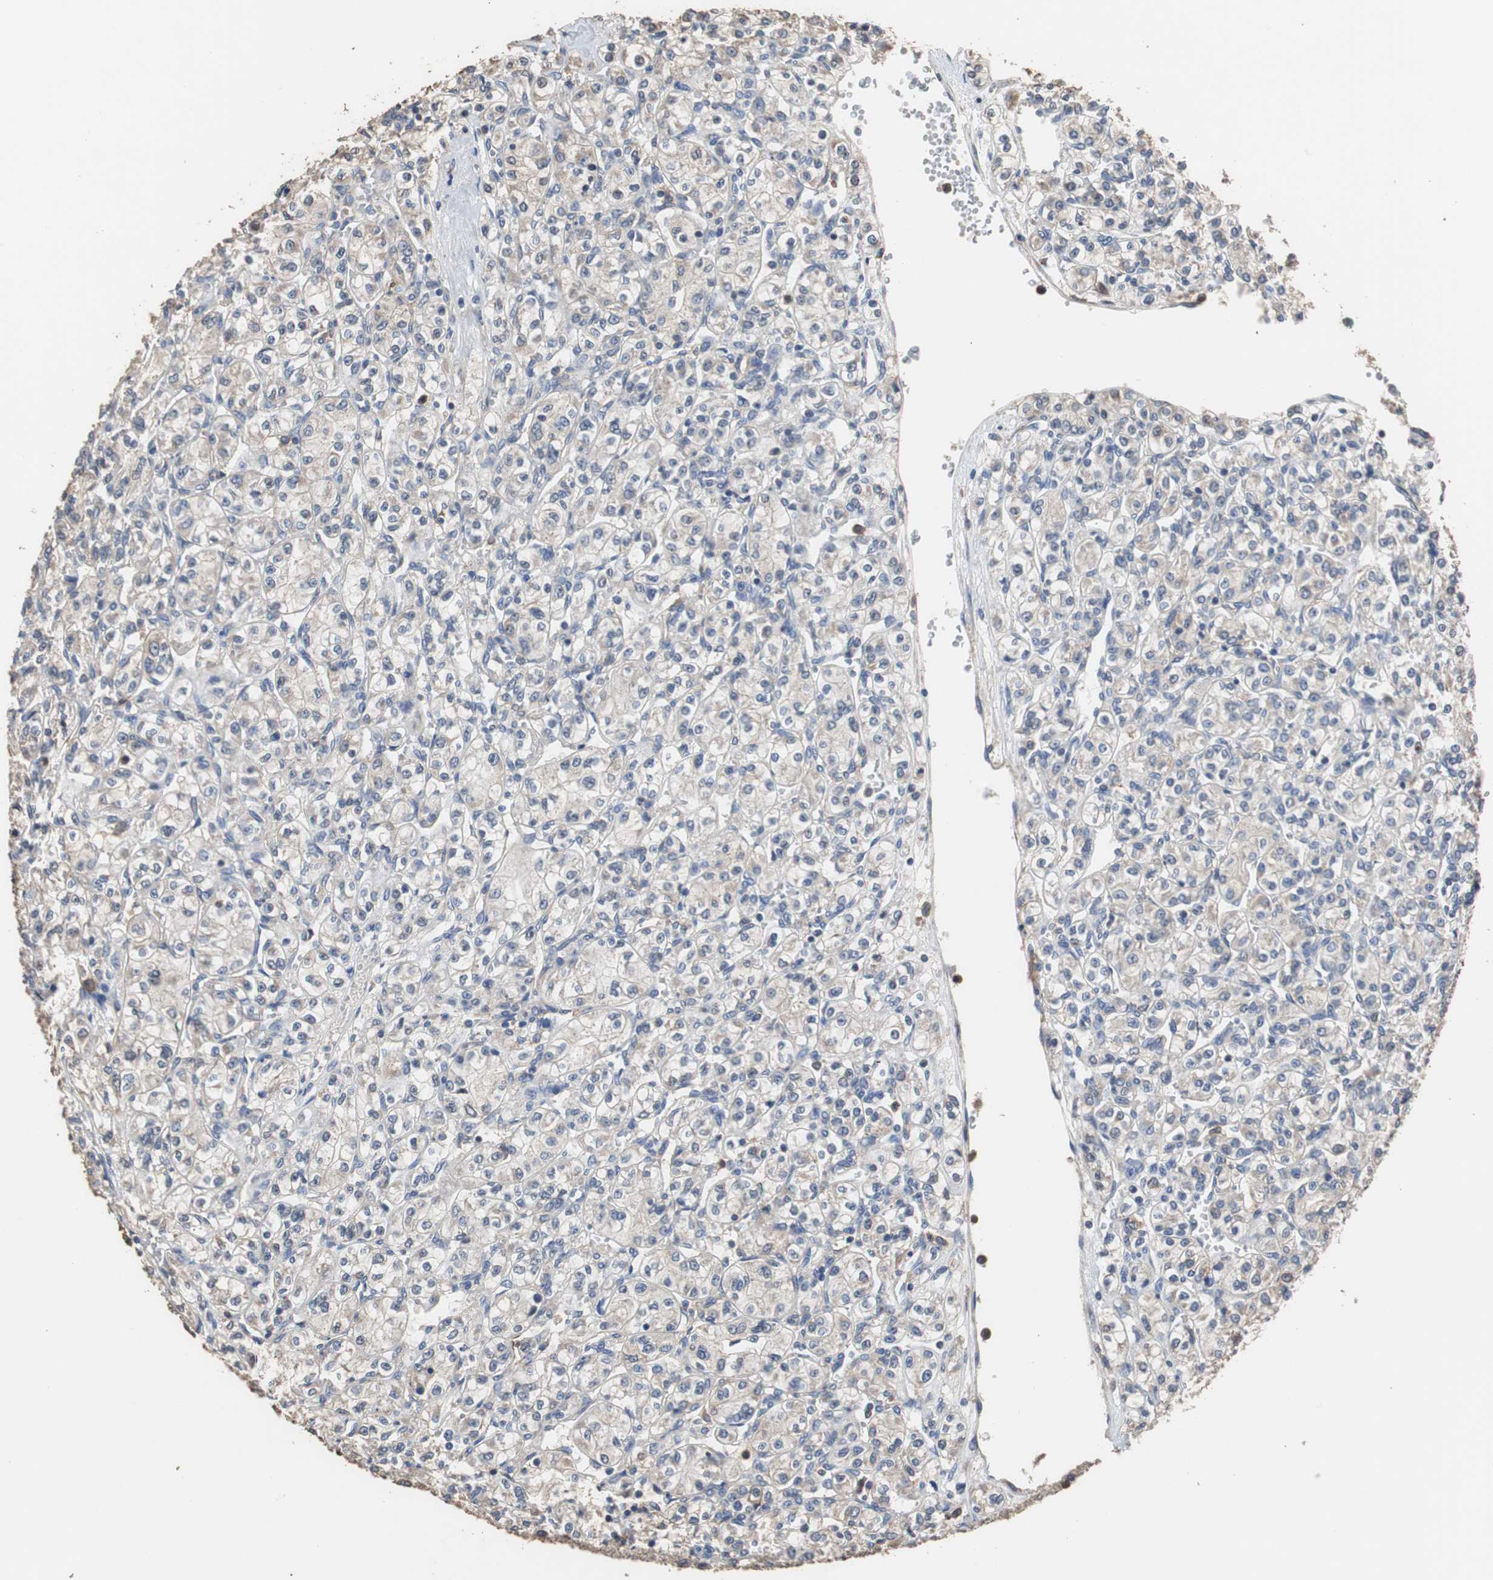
{"staining": {"intensity": "weak", "quantity": "<25%", "location": "cytoplasmic/membranous"}, "tissue": "renal cancer", "cell_type": "Tumor cells", "image_type": "cancer", "snomed": [{"axis": "morphology", "description": "Adenocarcinoma, NOS"}, {"axis": "topography", "description": "Kidney"}], "caption": "Renal adenocarcinoma was stained to show a protein in brown. There is no significant positivity in tumor cells.", "gene": "SCIMP", "patient": {"sex": "male", "age": 77}}